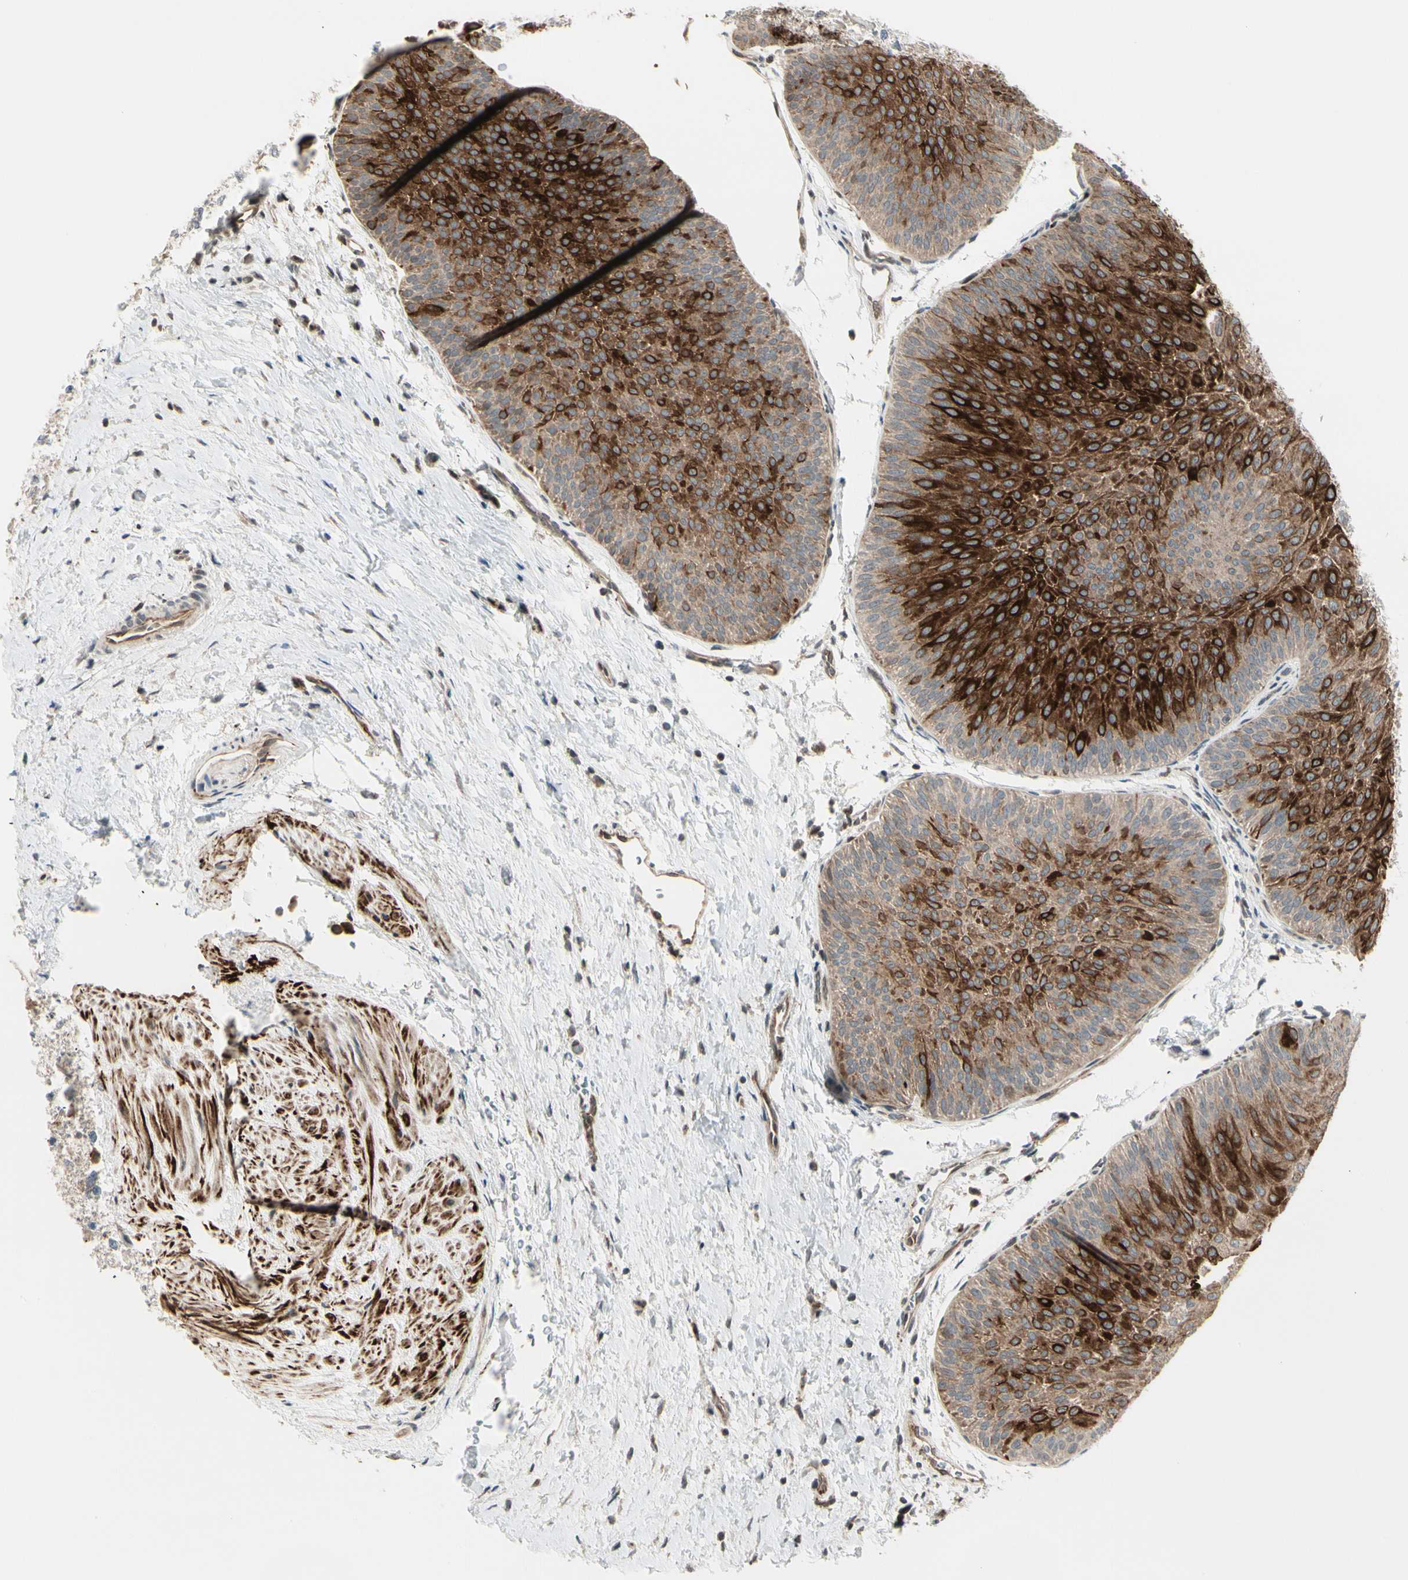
{"staining": {"intensity": "strong", "quantity": ">75%", "location": "cytoplasmic/membranous"}, "tissue": "urothelial cancer", "cell_type": "Tumor cells", "image_type": "cancer", "snomed": [{"axis": "morphology", "description": "Urothelial carcinoma, Low grade"}, {"axis": "topography", "description": "Urinary bladder"}], "caption": "Immunohistochemical staining of low-grade urothelial carcinoma demonstrates high levels of strong cytoplasmic/membranous protein expression in approximately >75% of tumor cells.", "gene": "SVBP", "patient": {"sex": "female", "age": 60}}